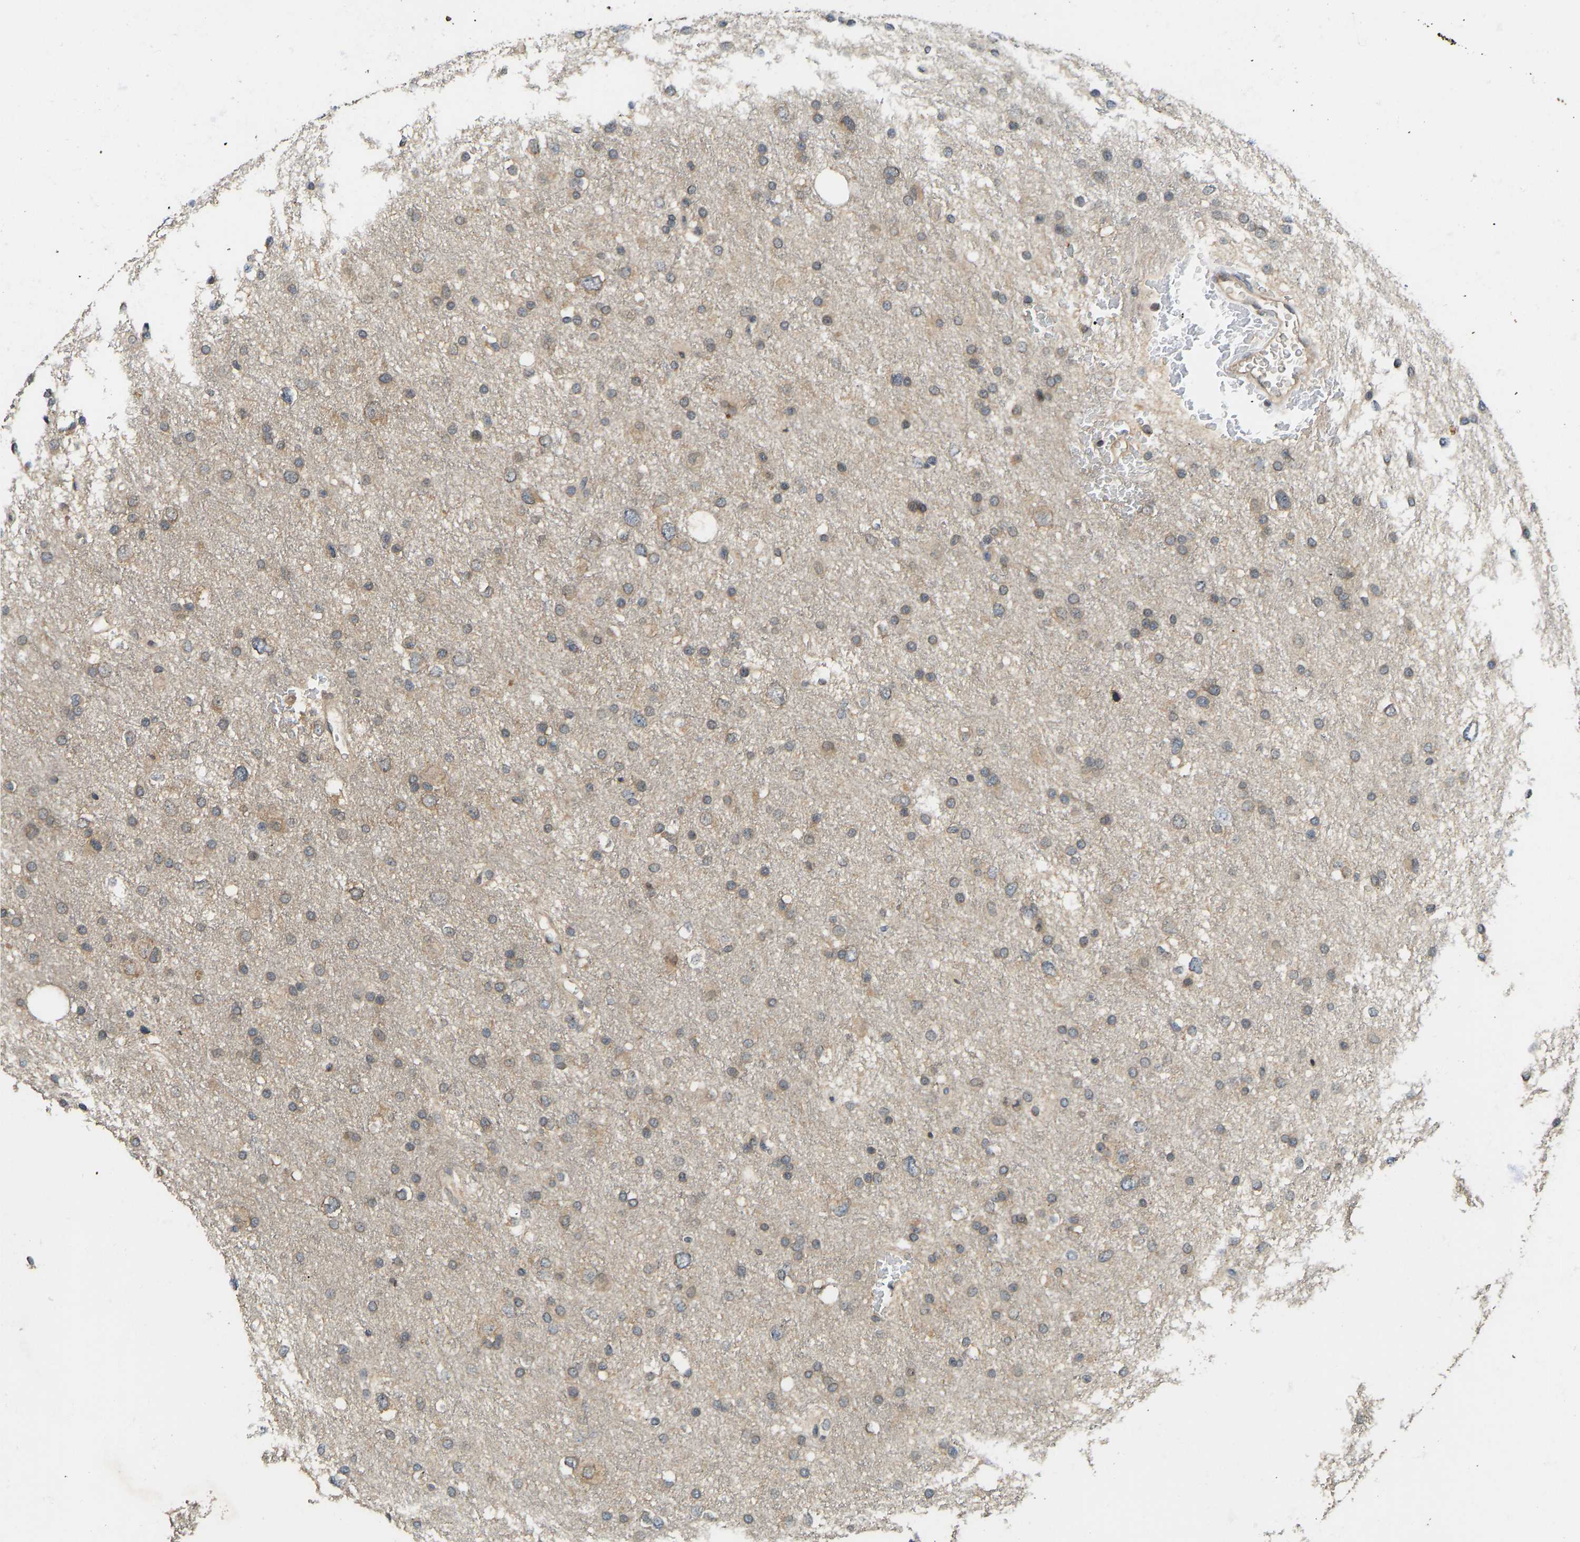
{"staining": {"intensity": "moderate", "quantity": ">75%", "location": "cytoplasmic/membranous"}, "tissue": "glioma", "cell_type": "Tumor cells", "image_type": "cancer", "snomed": [{"axis": "morphology", "description": "Glioma, malignant, Low grade"}, {"axis": "topography", "description": "Brain"}], "caption": "High-magnification brightfield microscopy of glioma stained with DAB (brown) and counterstained with hematoxylin (blue). tumor cells exhibit moderate cytoplasmic/membranous positivity is appreciated in about>75% of cells.", "gene": "NDRG3", "patient": {"sex": "female", "age": 37}}